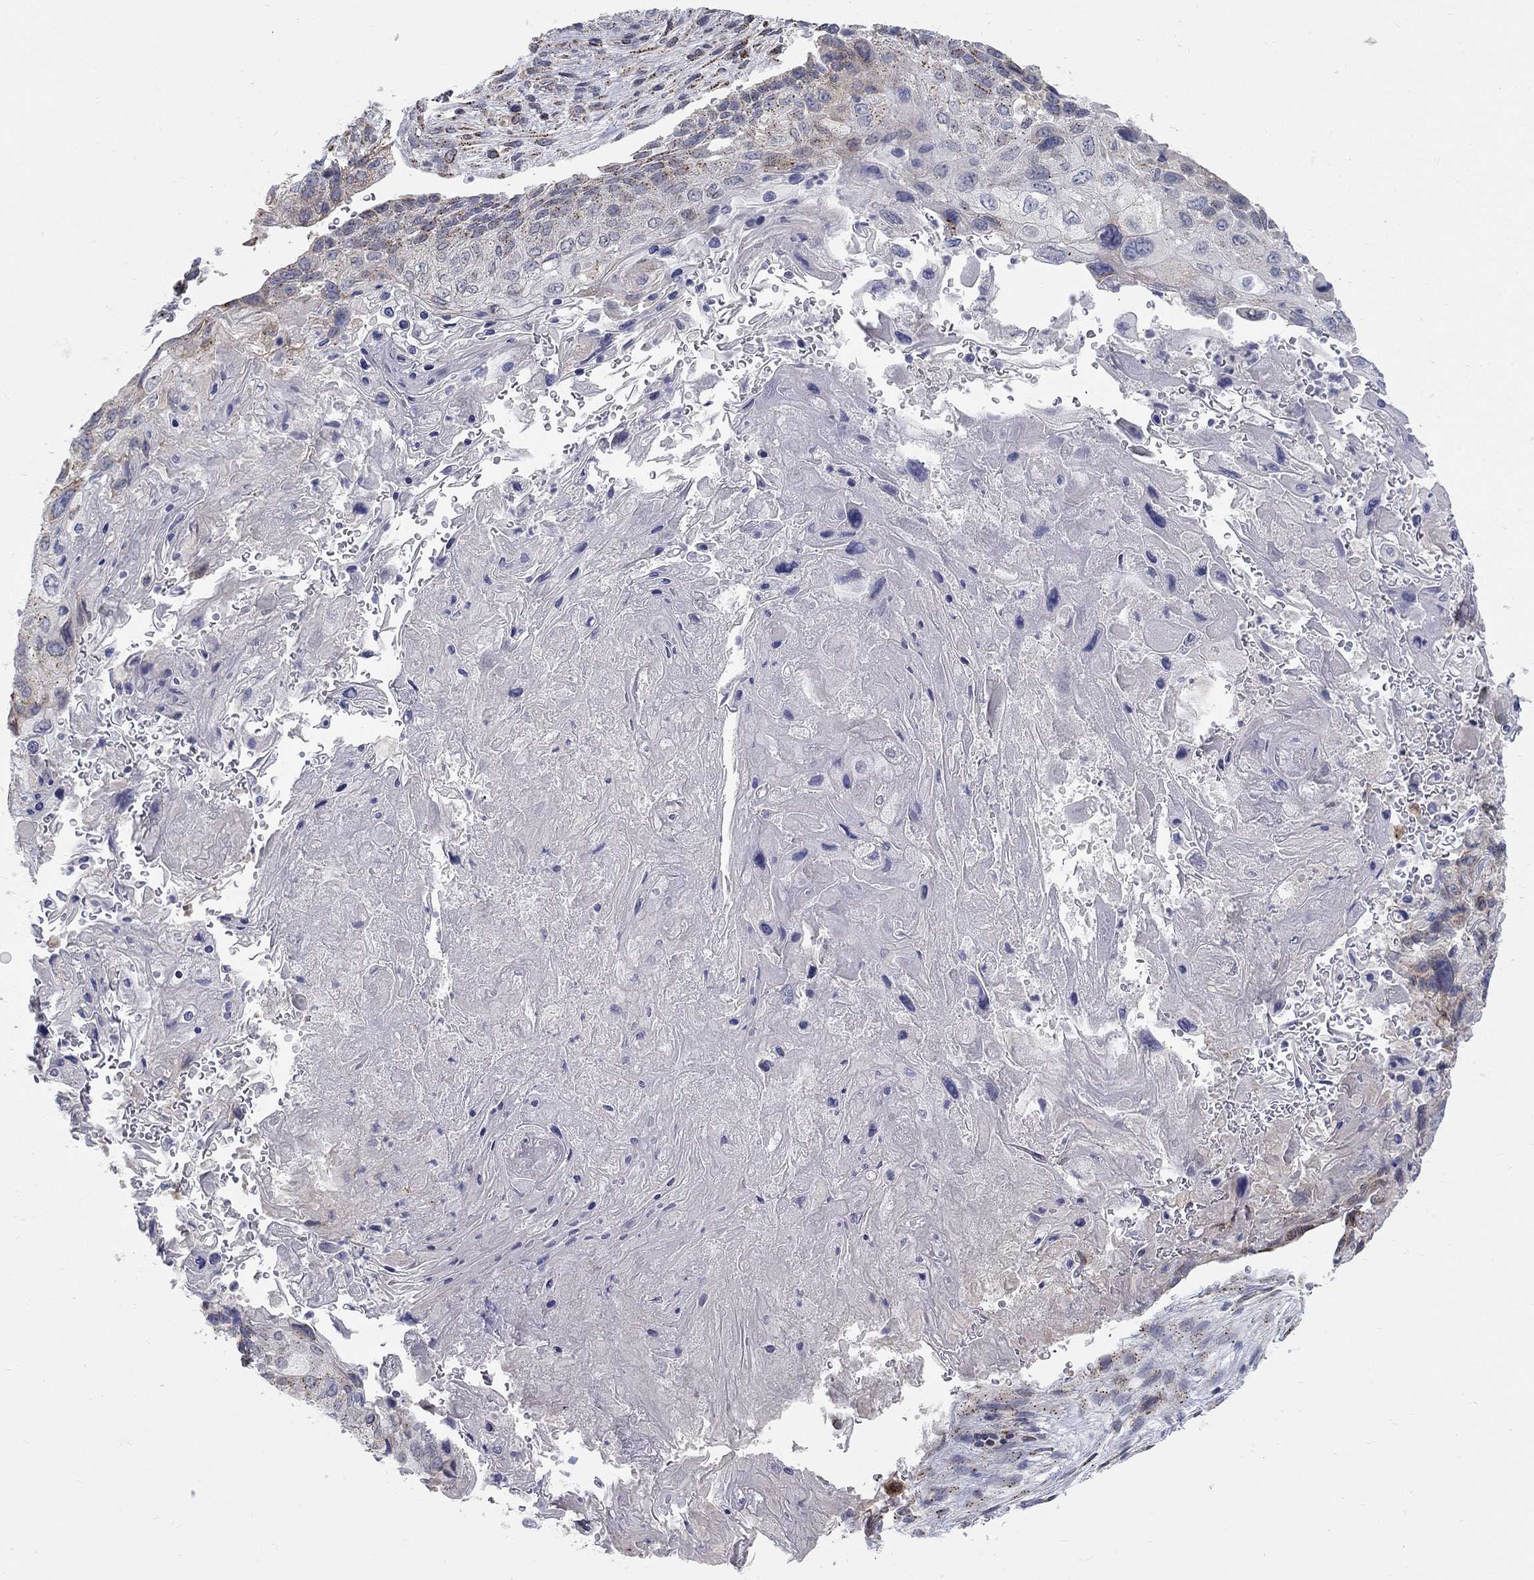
{"staining": {"intensity": "weak", "quantity": "25%-75%", "location": "cytoplasmic/membranous"}, "tissue": "lung cancer", "cell_type": "Tumor cells", "image_type": "cancer", "snomed": [{"axis": "morphology", "description": "Normal tissue, NOS"}, {"axis": "morphology", "description": "Squamous cell carcinoma, NOS"}, {"axis": "topography", "description": "Bronchus"}, {"axis": "topography", "description": "Lung"}], "caption": "Protein staining reveals weak cytoplasmic/membranous expression in about 25%-75% of tumor cells in lung cancer. (DAB = brown stain, brightfield microscopy at high magnification).", "gene": "PANK3", "patient": {"sex": "male", "age": 69}}